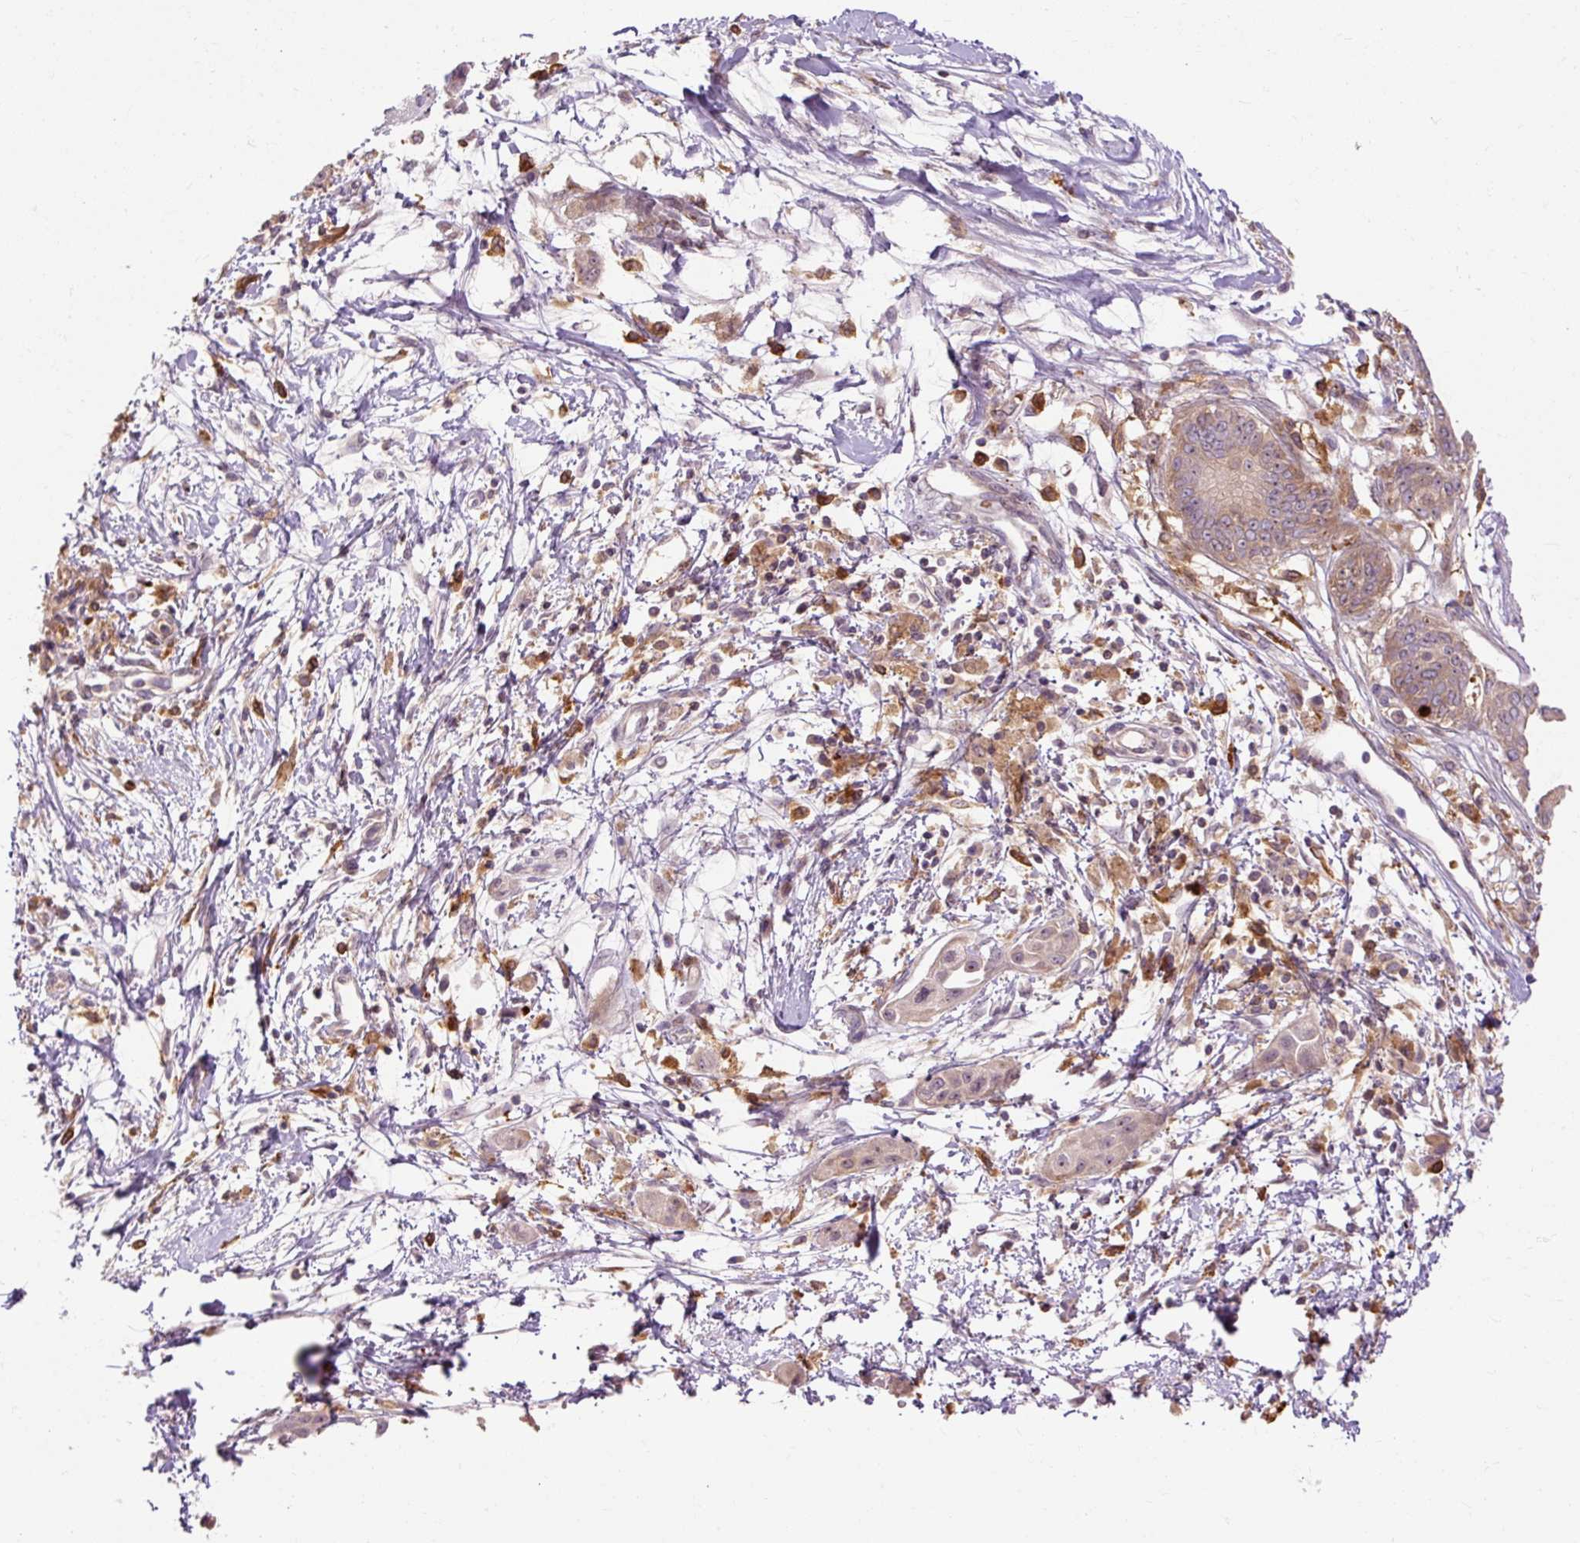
{"staining": {"intensity": "weak", "quantity": ">75%", "location": "cytoplasmic/membranous"}, "tissue": "pancreatic cancer", "cell_type": "Tumor cells", "image_type": "cancer", "snomed": [{"axis": "morphology", "description": "Adenocarcinoma, NOS"}, {"axis": "topography", "description": "Pancreas"}], "caption": "A micrograph showing weak cytoplasmic/membranous expression in approximately >75% of tumor cells in adenocarcinoma (pancreatic), as visualized by brown immunohistochemical staining.", "gene": "CEBPZ", "patient": {"sex": "male", "age": 68}}